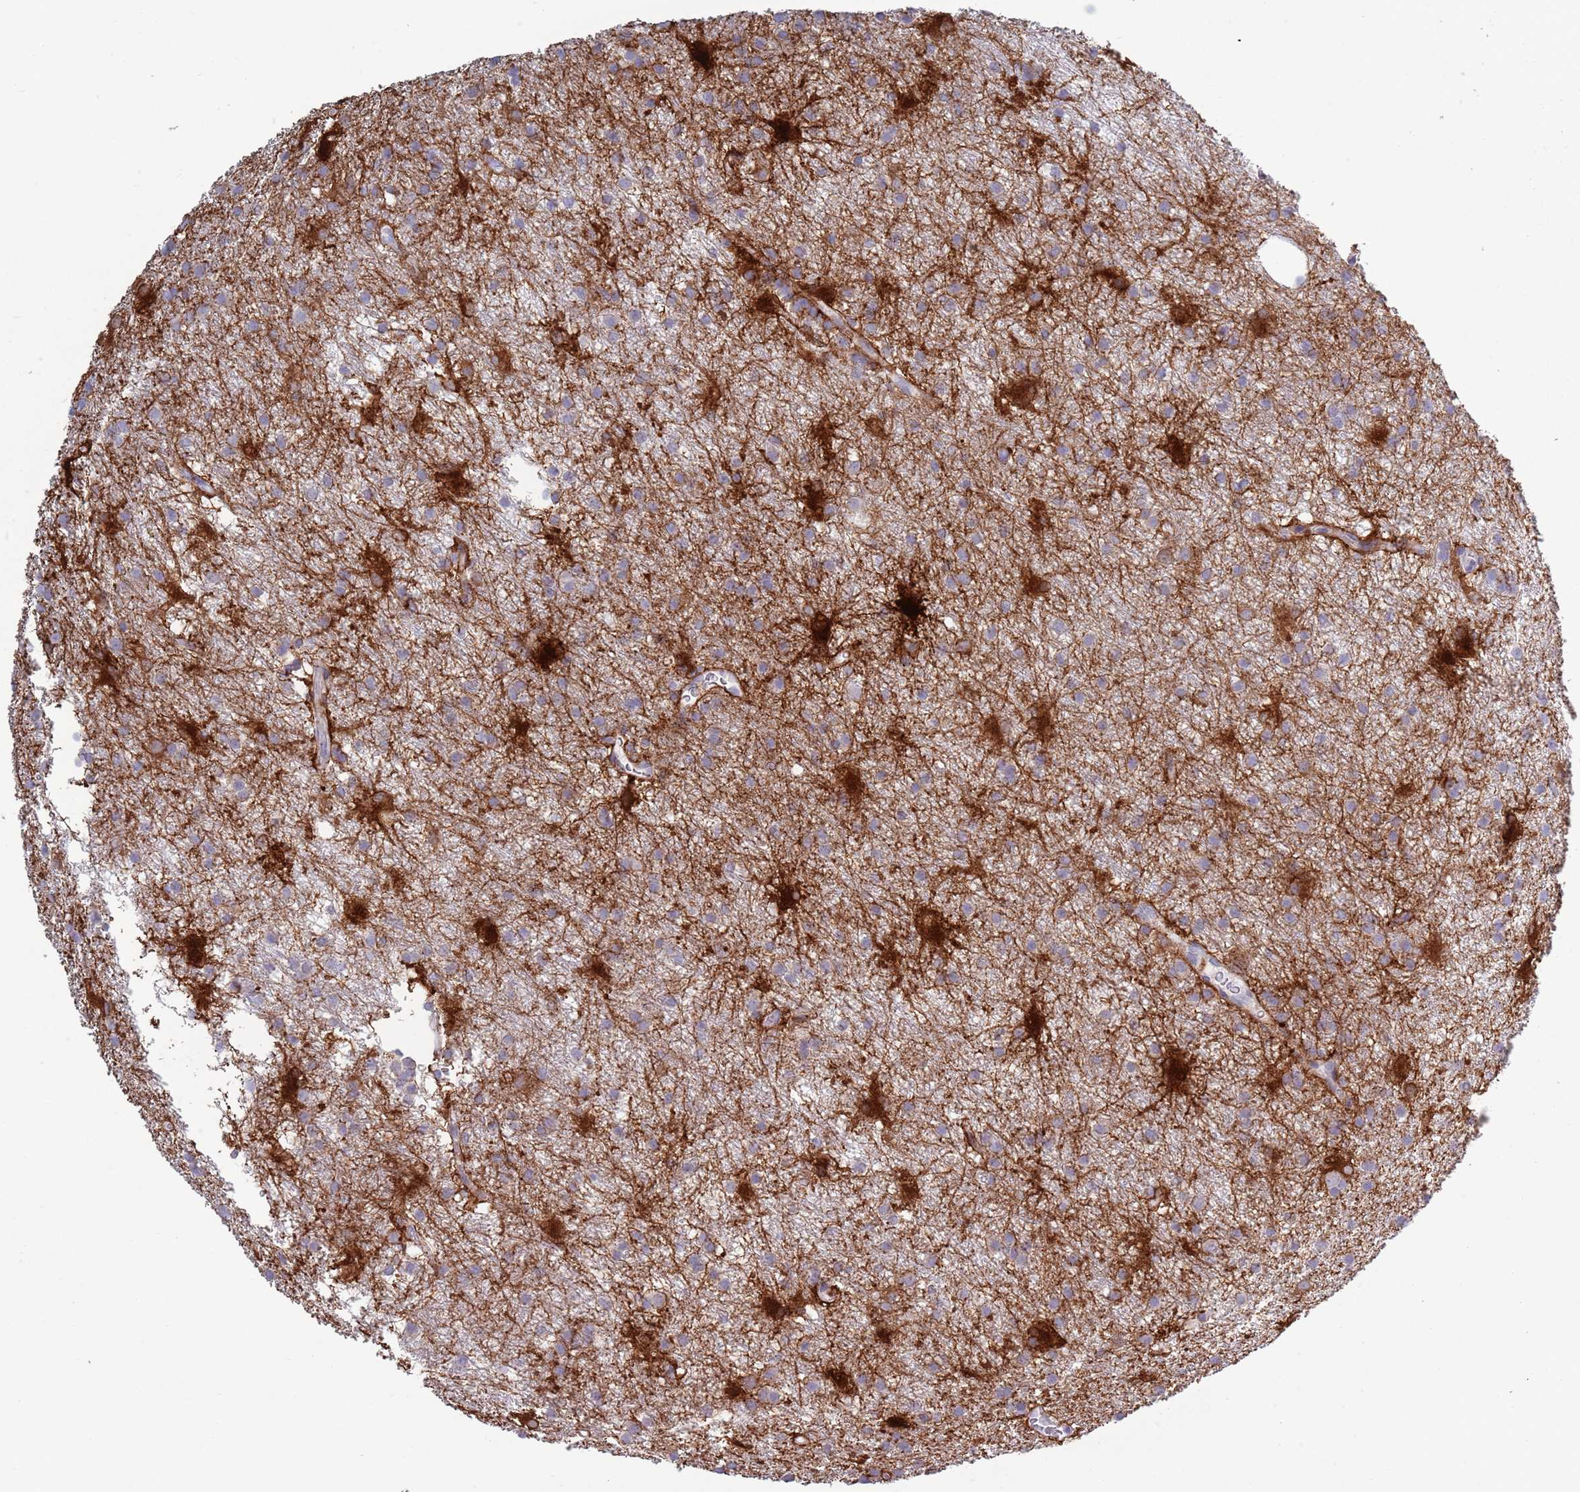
{"staining": {"intensity": "negative", "quantity": "none", "location": "none"}, "tissue": "glioma", "cell_type": "Tumor cells", "image_type": "cancer", "snomed": [{"axis": "morphology", "description": "Glioma, malignant, High grade"}, {"axis": "topography", "description": "Brain"}], "caption": "This is an immunohistochemistry image of human malignant high-grade glioma. There is no staining in tumor cells.", "gene": "ACSBG1", "patient": {"sex": "male", "age": 77}}